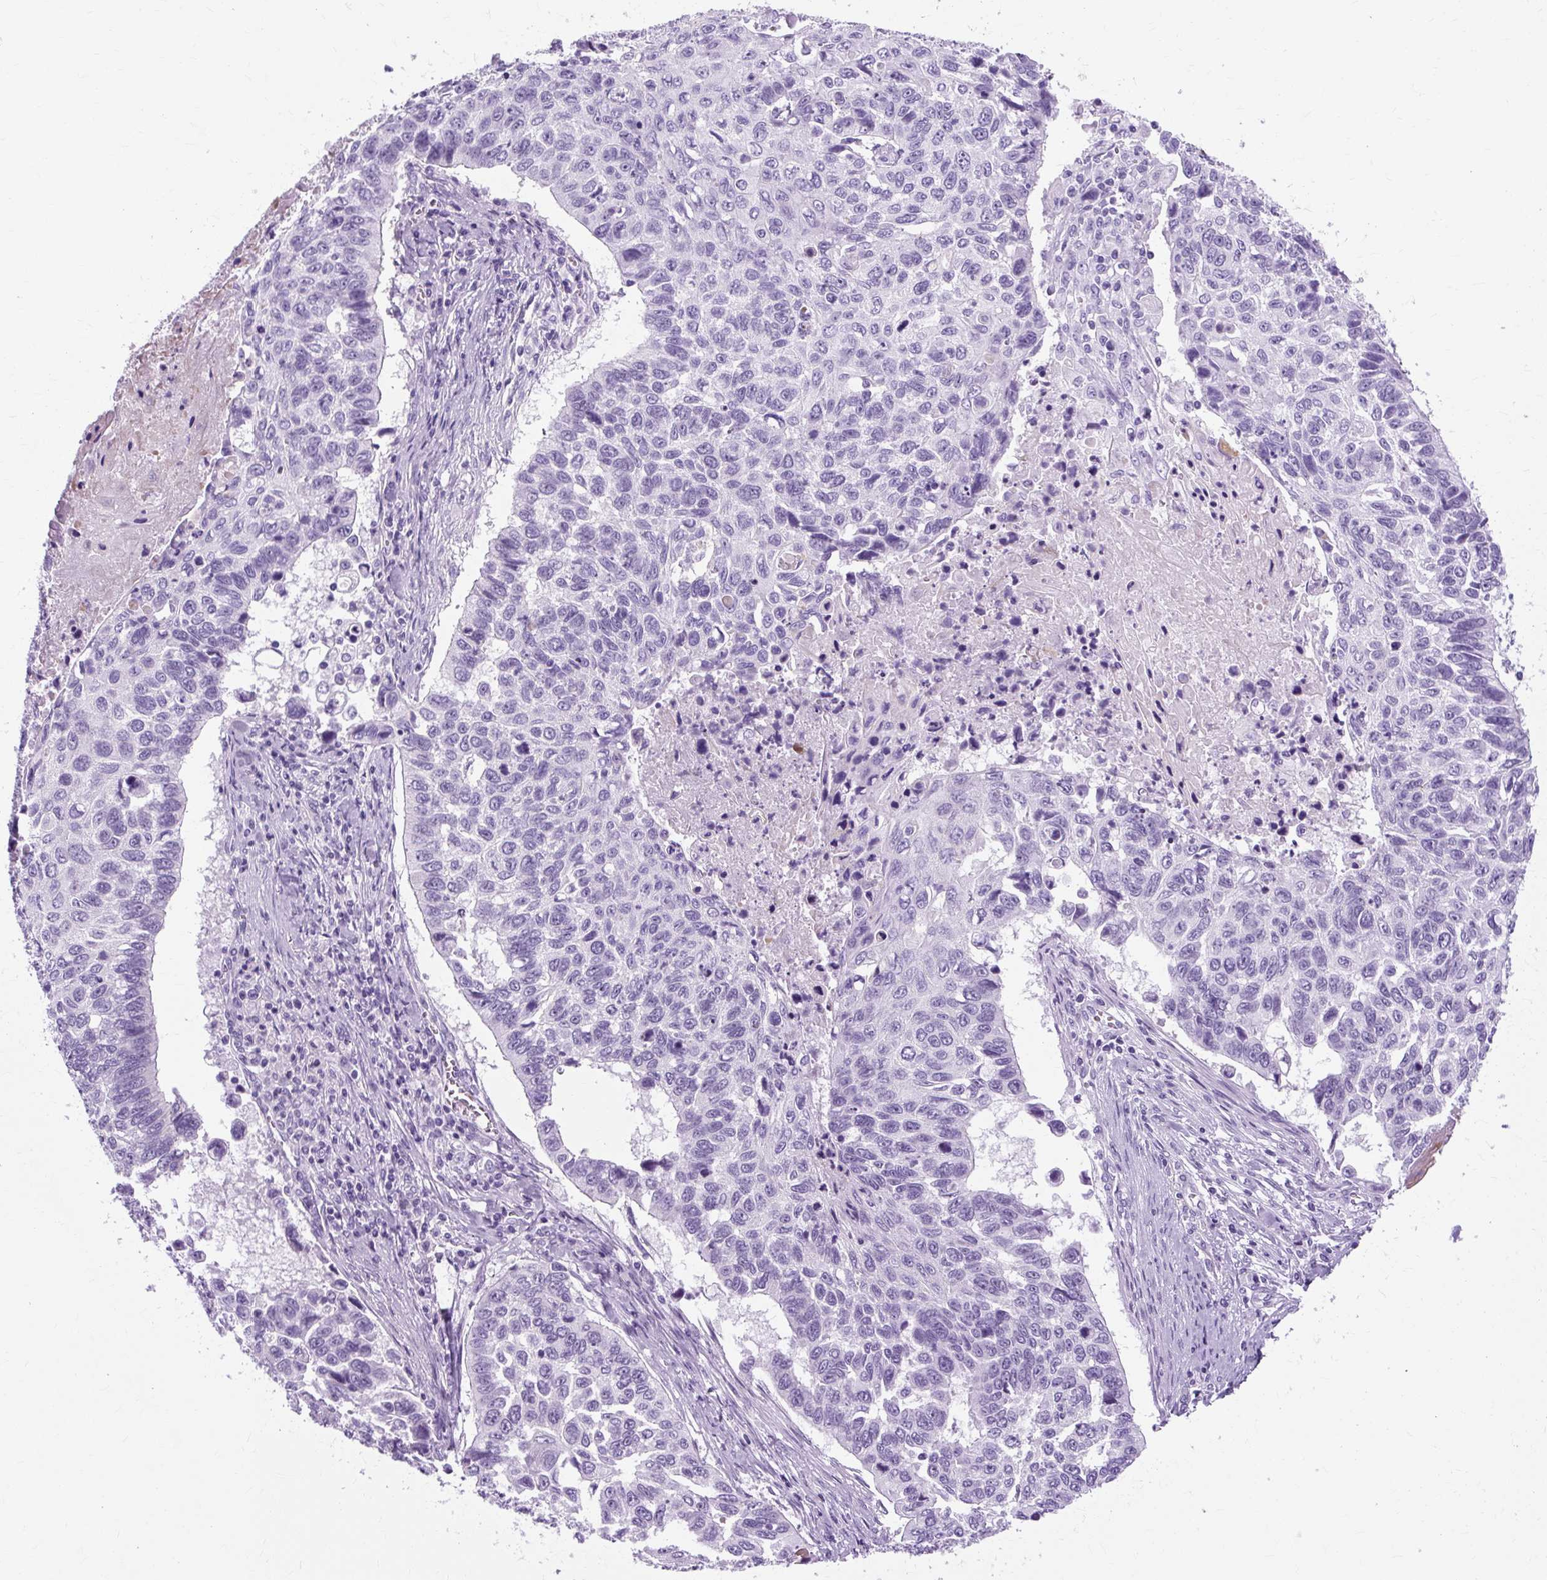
{"staining": {"intensity": "negative", "quantity": "none", "location": "none"}, "tissue": "lung cancer", "cell_type": "Tumor cells", "image_type": "cancer", "snomed": [{"axis": "morphology", "description": "Squamous cell carcinoma, NOS"}, {"axis": "topography", "description": "Lung"}], "caption": "Tumor cells show no significant expression in lung cancer.", "gene": "TMEM89", "patient": {"sex": "male", "age": 62}}